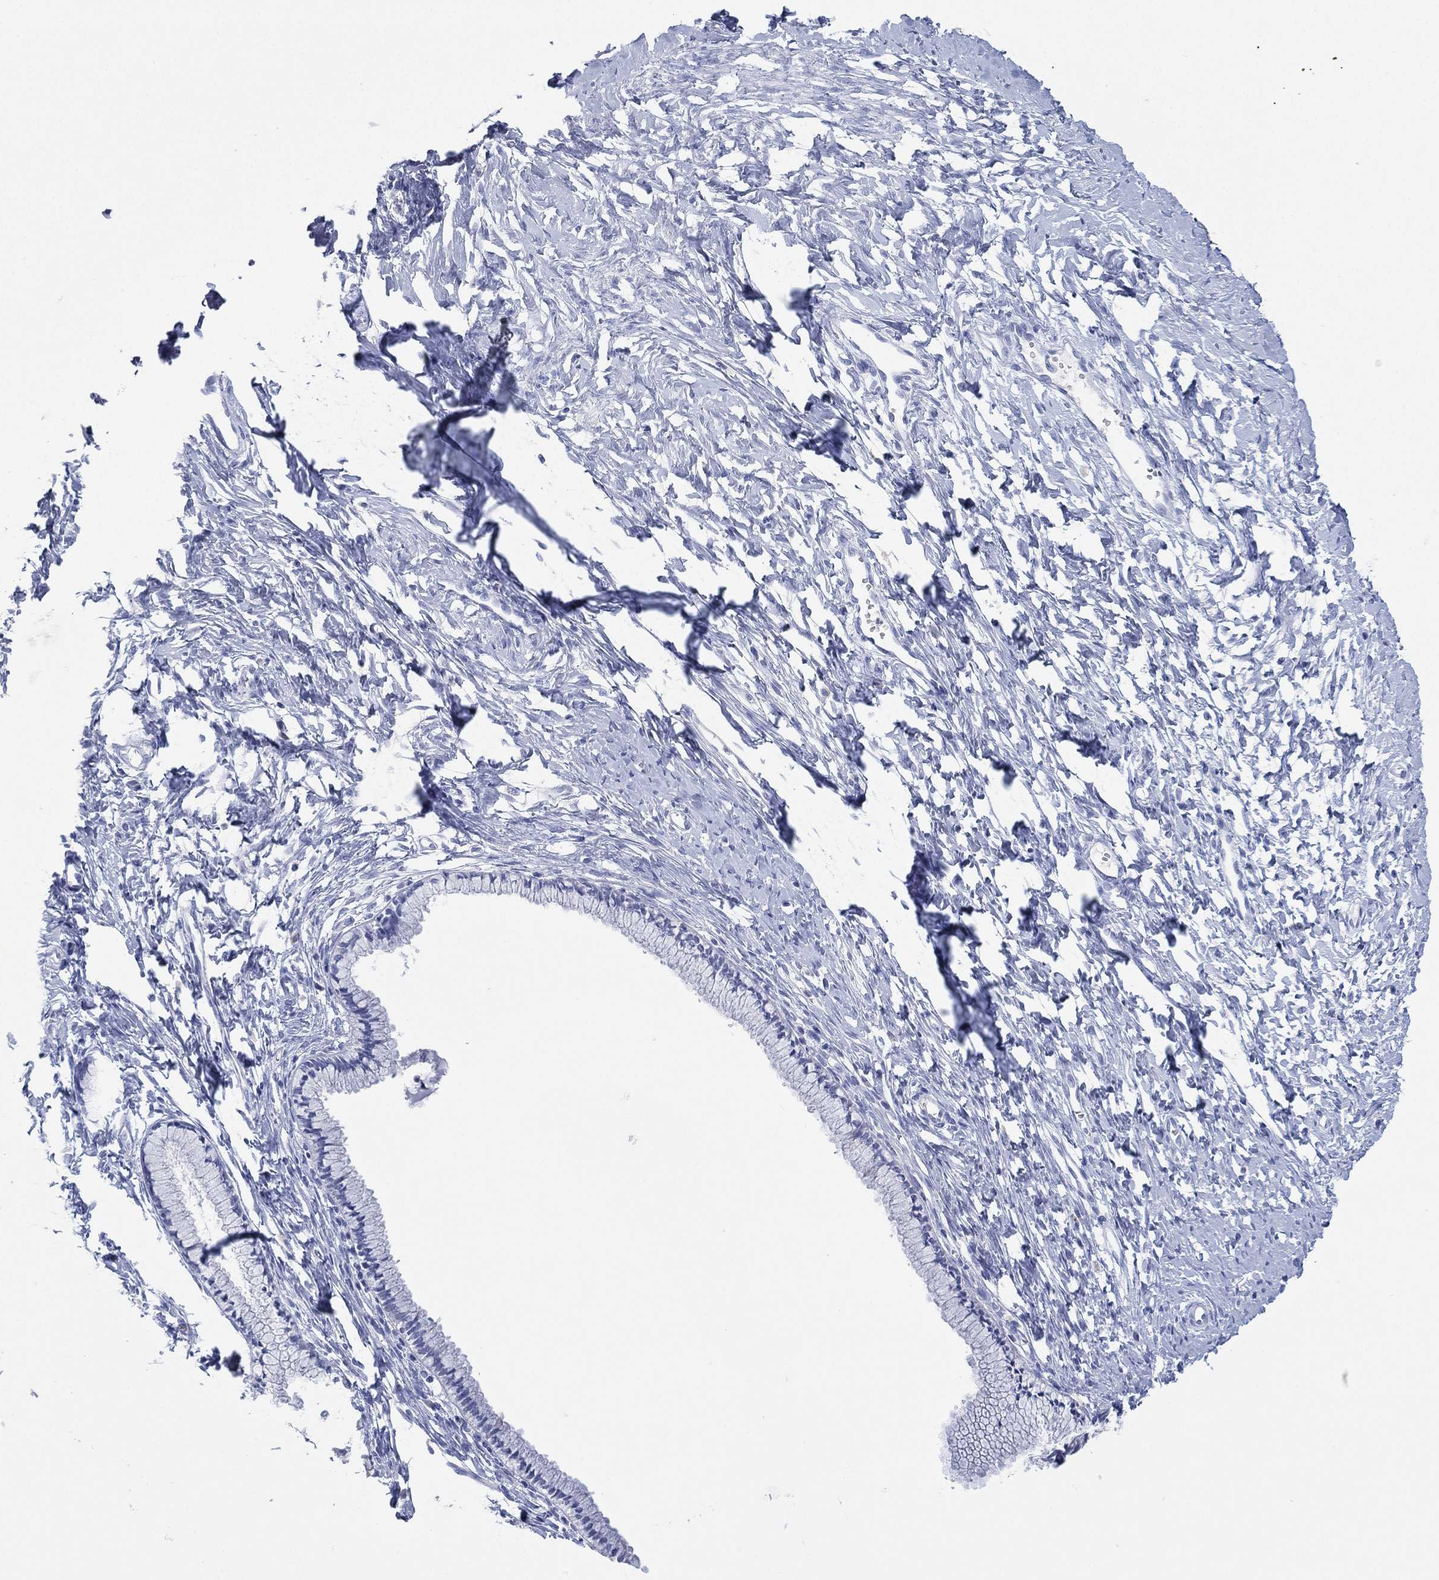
{"staining": {"intensity": "negative", "quantity": "none", "location": "none"}, "tissue": "cervix", "cell_type": "Glandular cells", "image_type": "normal", "snomed": [{"axis": "morphology", "description": "Normal tissue, NOS"}, {"axis": "topography", "description": "Cervix"}], "caption": "The photomicrograph demonstrates no staining of glandular cells in unremarkable cervix.", "gene": "FMO1", "patient": {"sex": "female", "age": 40}}